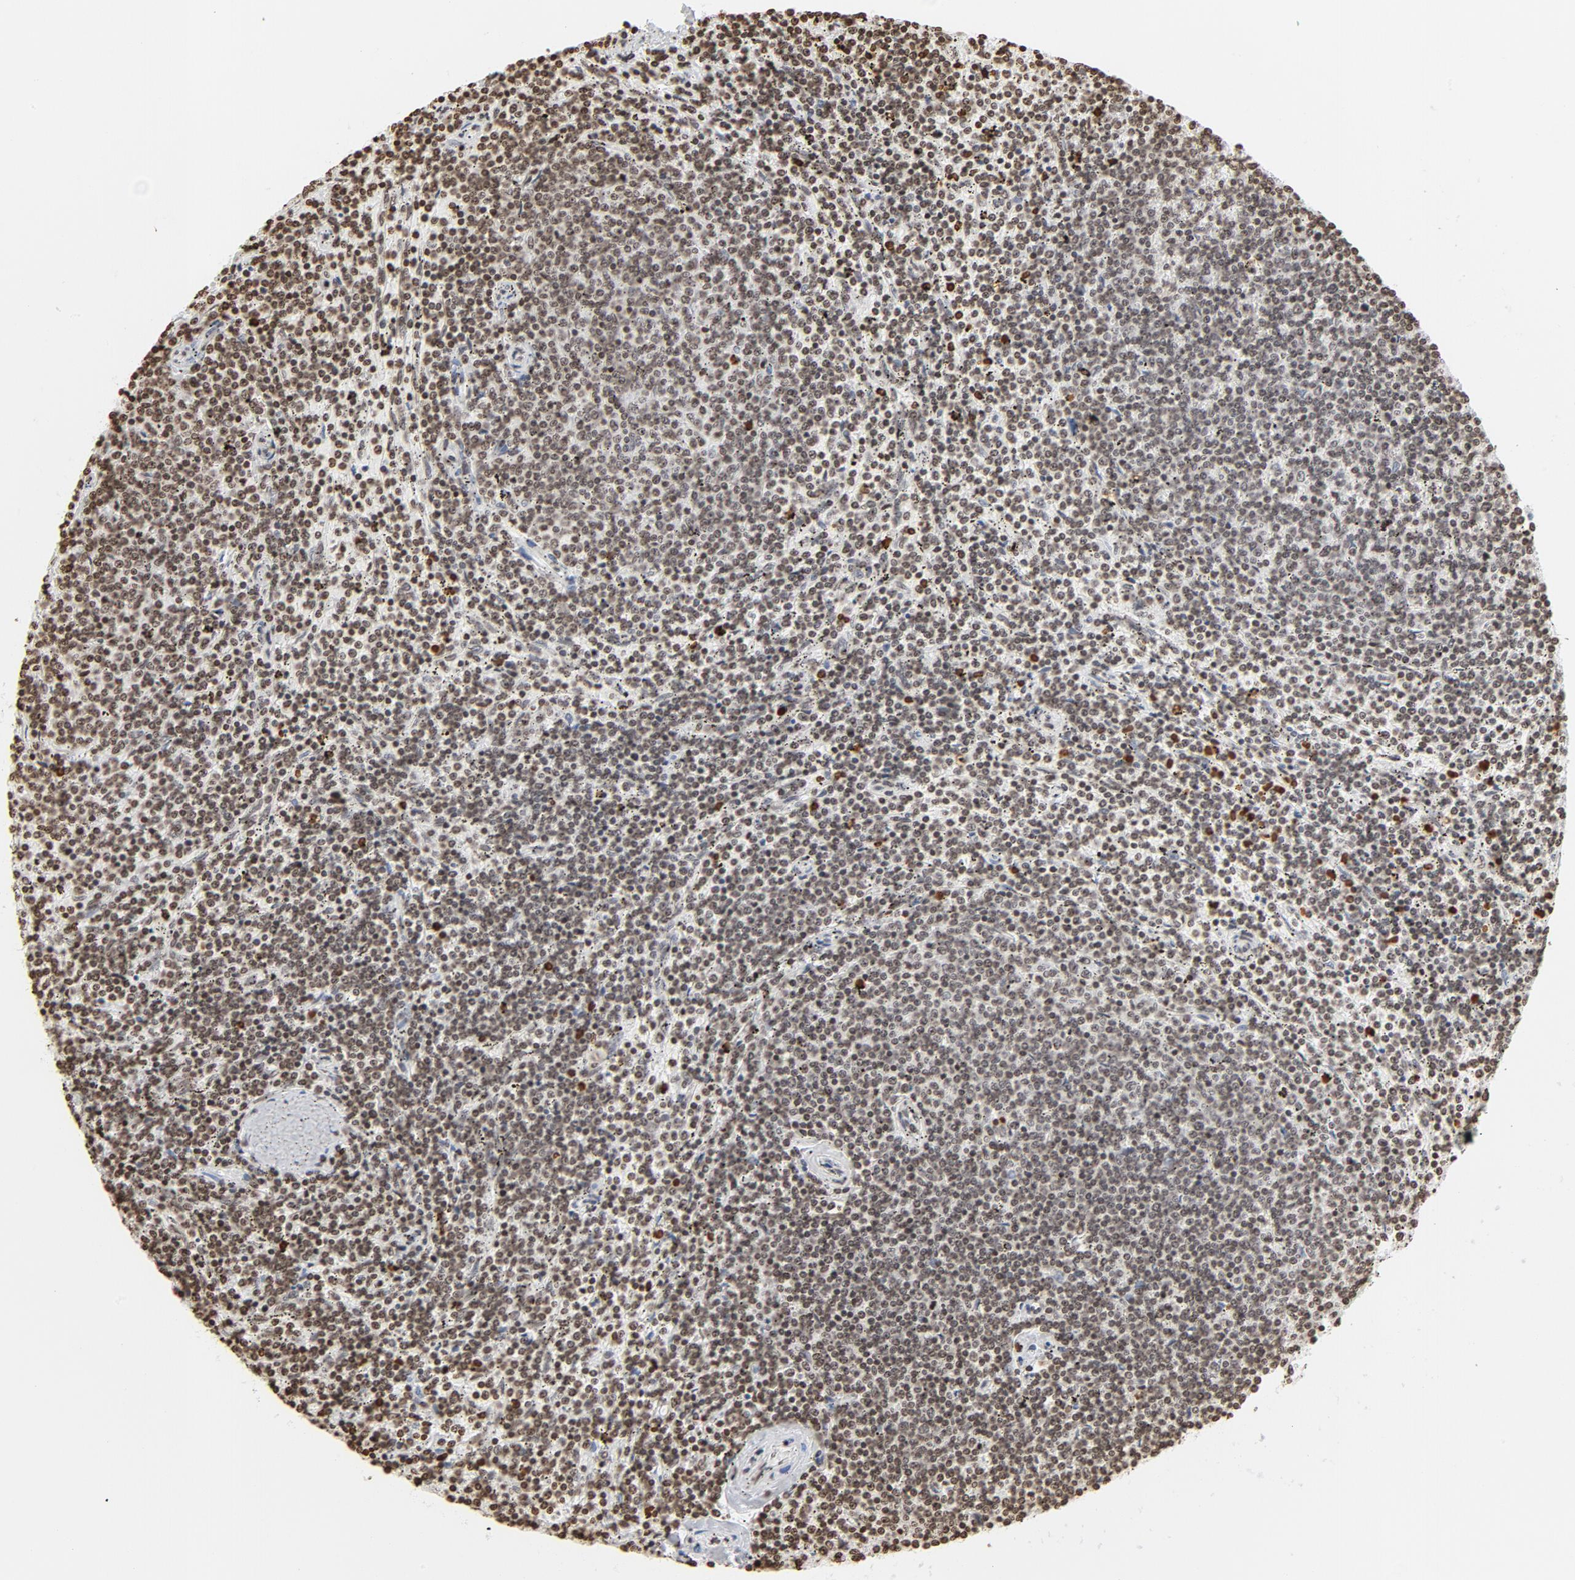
{"staining": {"intensity": "moderate", "quantity": ">75%", "location": "nuclear"}, "tissue": "lymphoma", "cell_type": "Tumor cells", "image_type": "cancer", "snomed": [{"axis": "morphology", "description": "Malignant lymphoma, non-Hodgkin's type, Low grade"}, {"axis": "topography", "description": "Spleen"}], "caption": "Immunohistochemistry micrograph of lymphoma stained for a protein (brown), which exhibits medium levels of moderate nuclear staining in about >75% of tumor cells.", "gene": "H2AC12", "patient": {"sex": "female", "age": 50}}